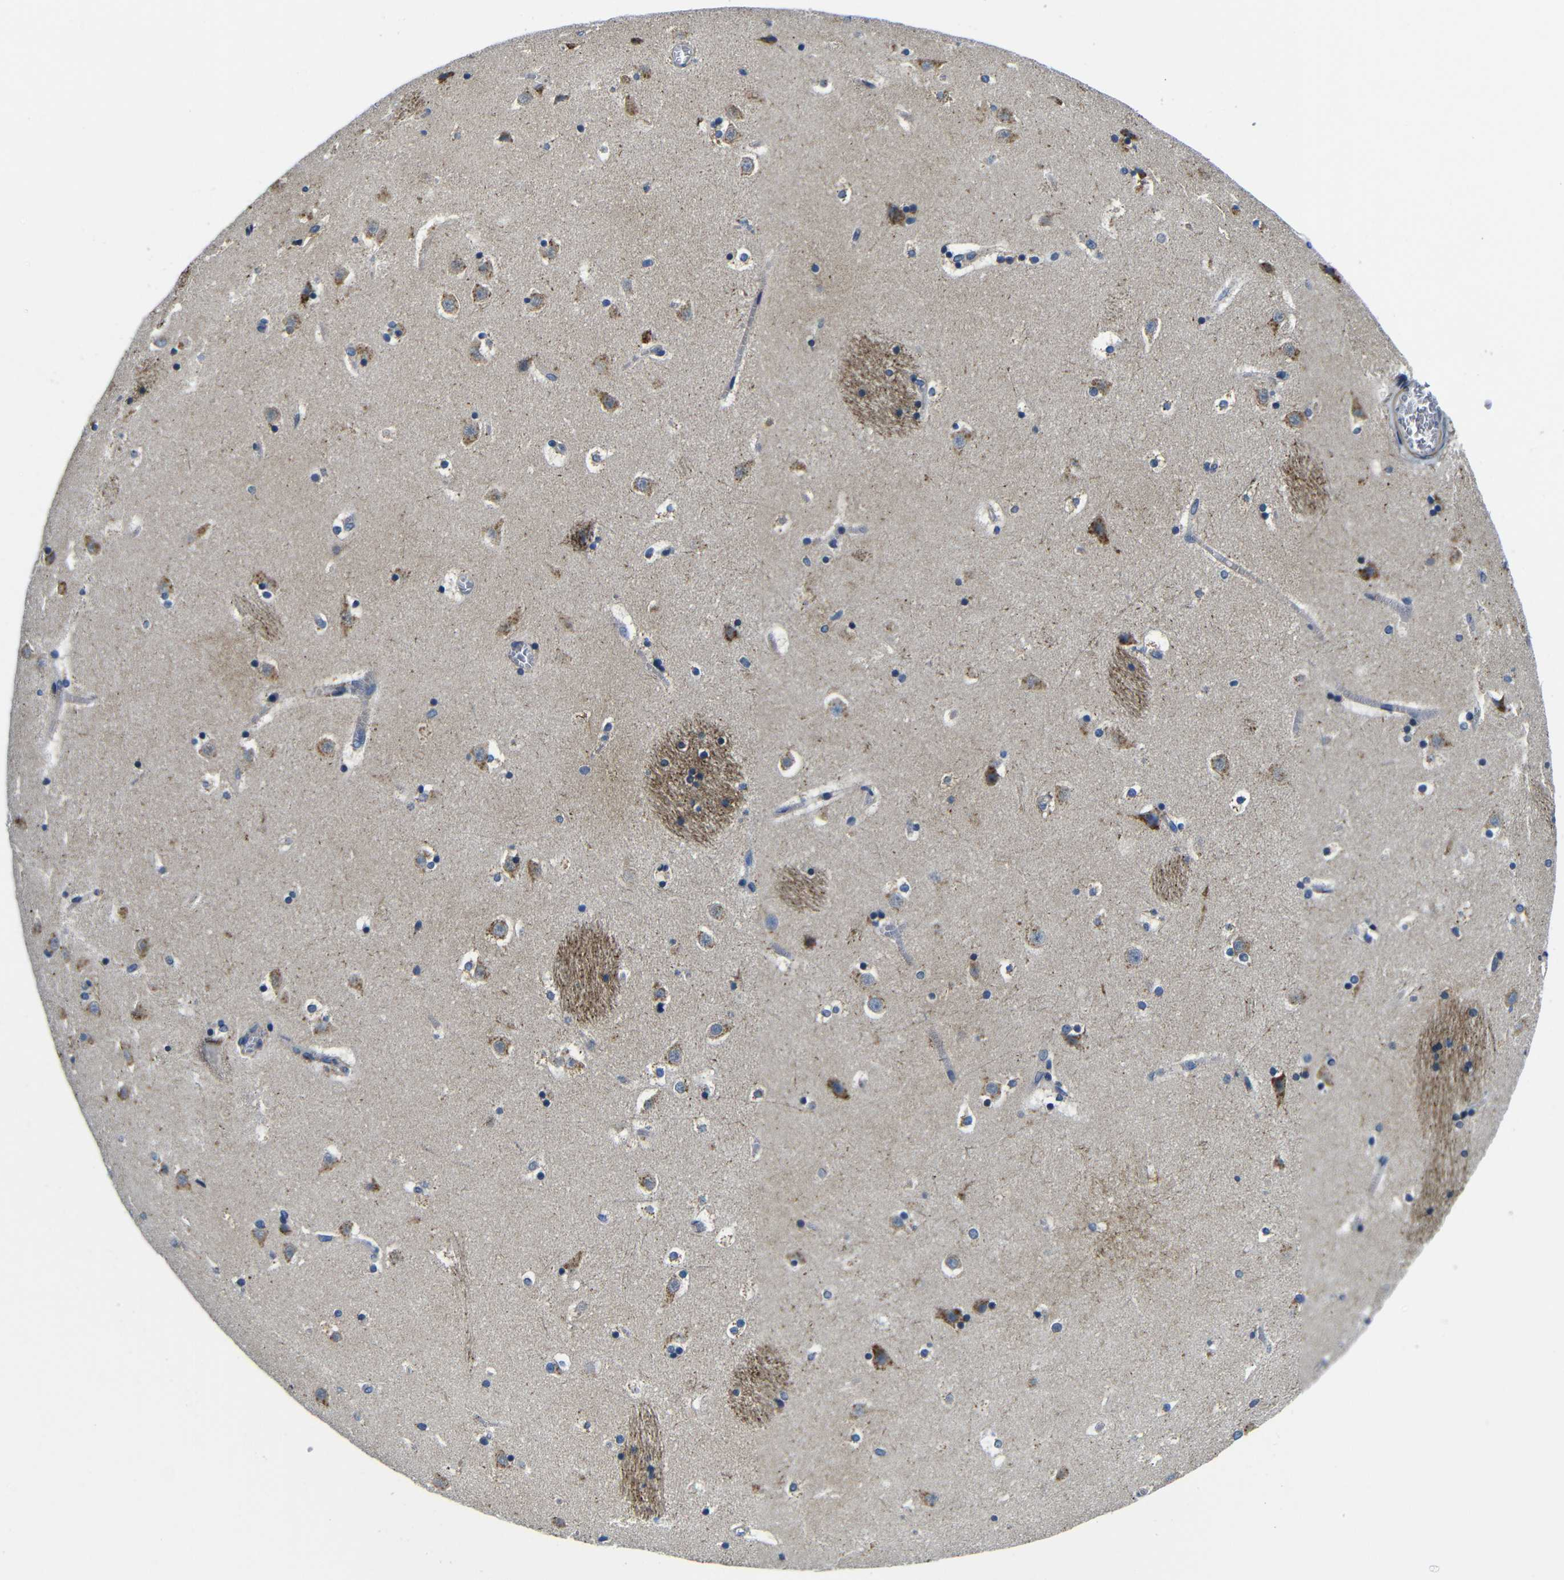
{"staining": {"intensity": "moderate", "quantity": "<25%", "location": "cytoplasmic/membranous"}, "tissue": "caudate", "cell_type": "Glial cells", "image_type": "normal", "snomed": [{"axis": "morphology", "description": "Normal tissue, NOS"}, {"axis": "topography", "description": "Lateral ventricle wall"}], "caption": "Protein analysis of unremarkable caudate displays moderate cytoplasmic/membranous positivity in approximately <25% of glial cells.", "gene": "FKBP14", "patient": {"sex": "male", "age": 45}}